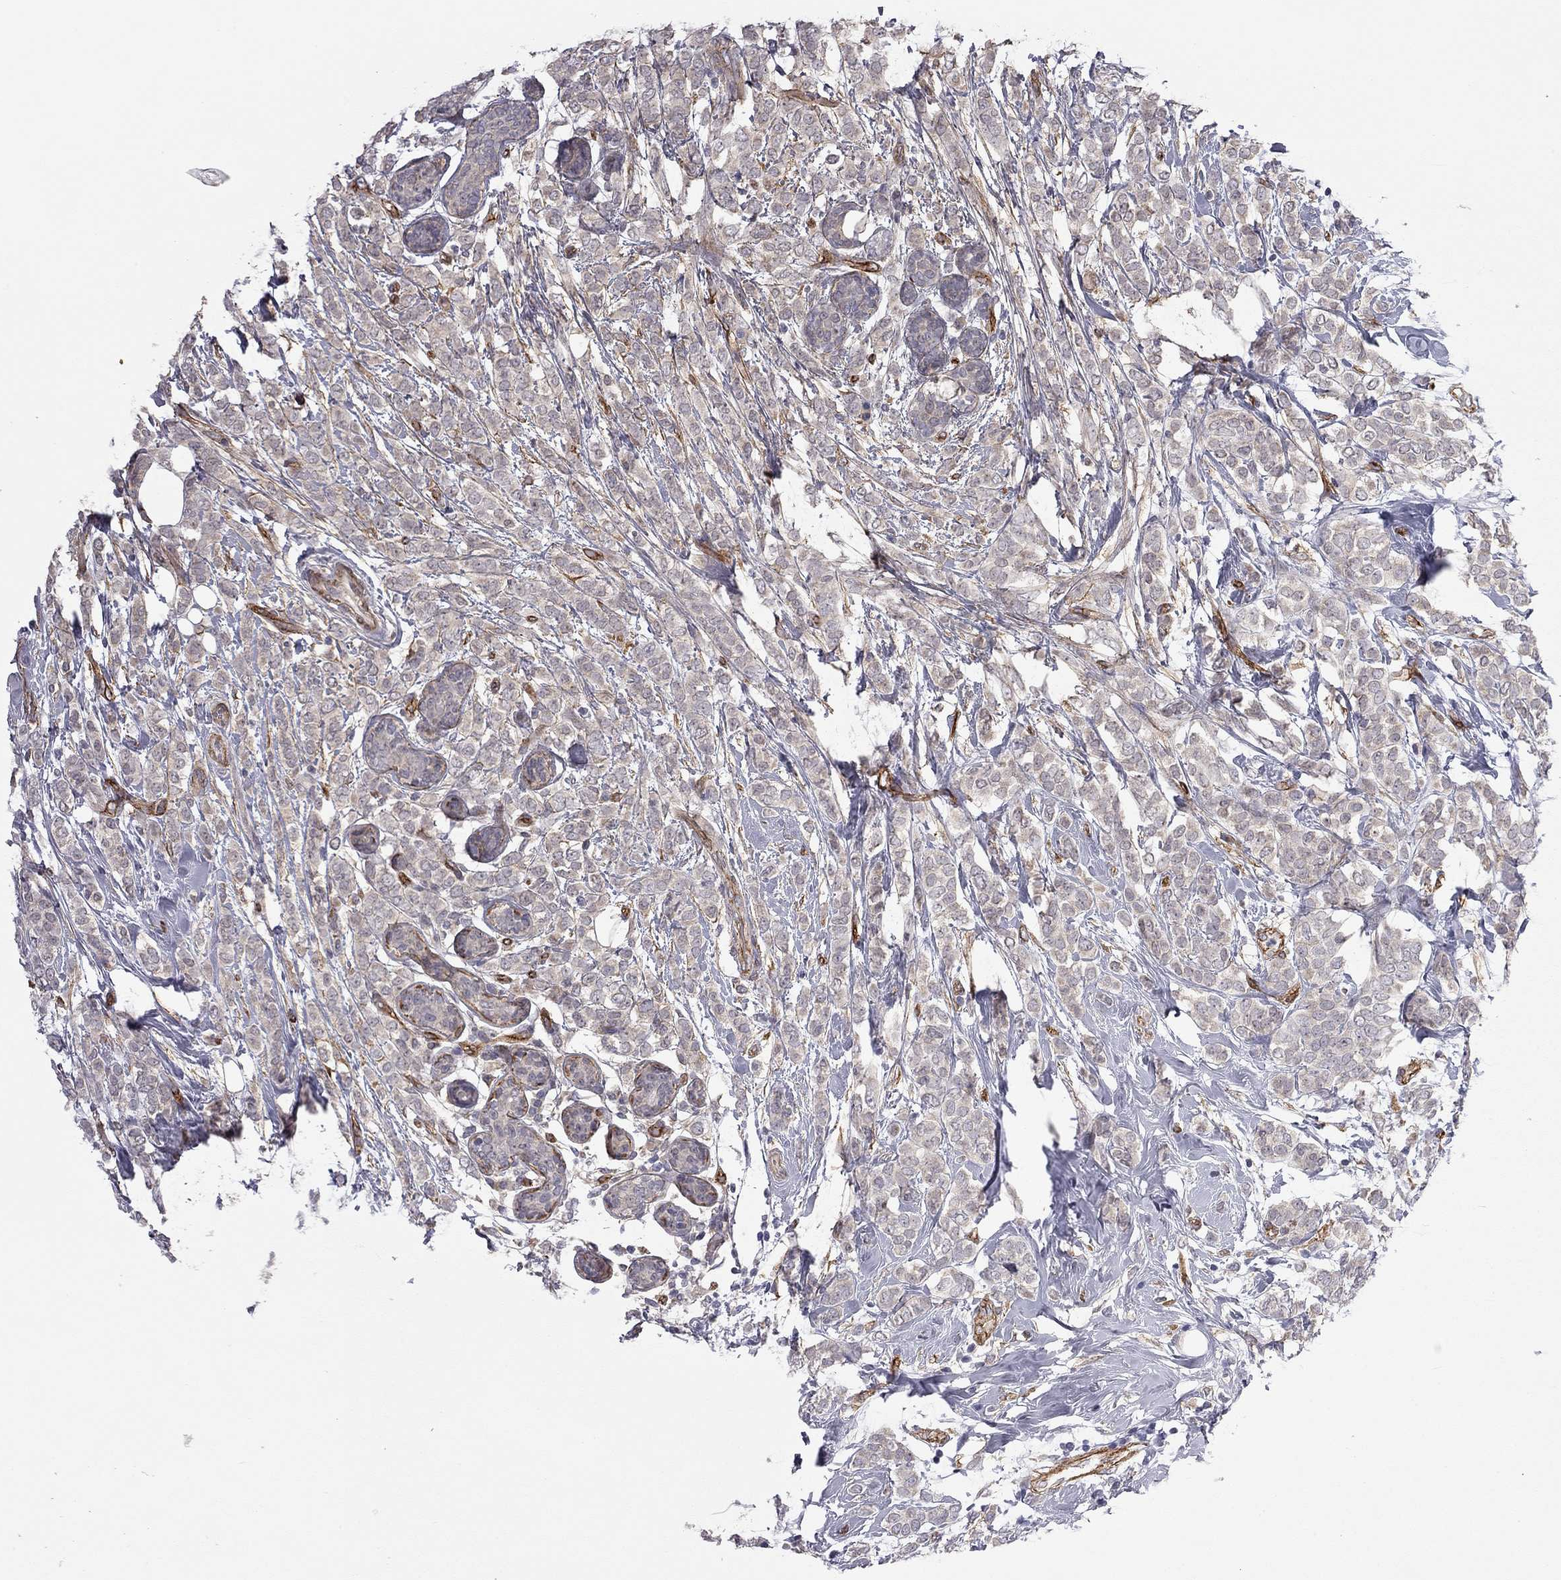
{"staining": {"intensity": "weak", "quantity": "25%-75%", "location": "cytoplasmic/membranous"}, "tissue": "breast cancer", "cell_type": "Tumor cells", "image_type": "cancer", "snomed": [{"axis": "morphology", "description": "Lobular carcinoma"}, {"axis": "topography", "description": "Breast"}], "caption": "Immunohistochemical staining of lobular carcinoma (breast) displays weak cytoplasmic/membranous protein staining in approximately 25%-75% of tumor cells.", "gene": "EXOC3L2", "patient": {"sex": "female", "age": 49}}